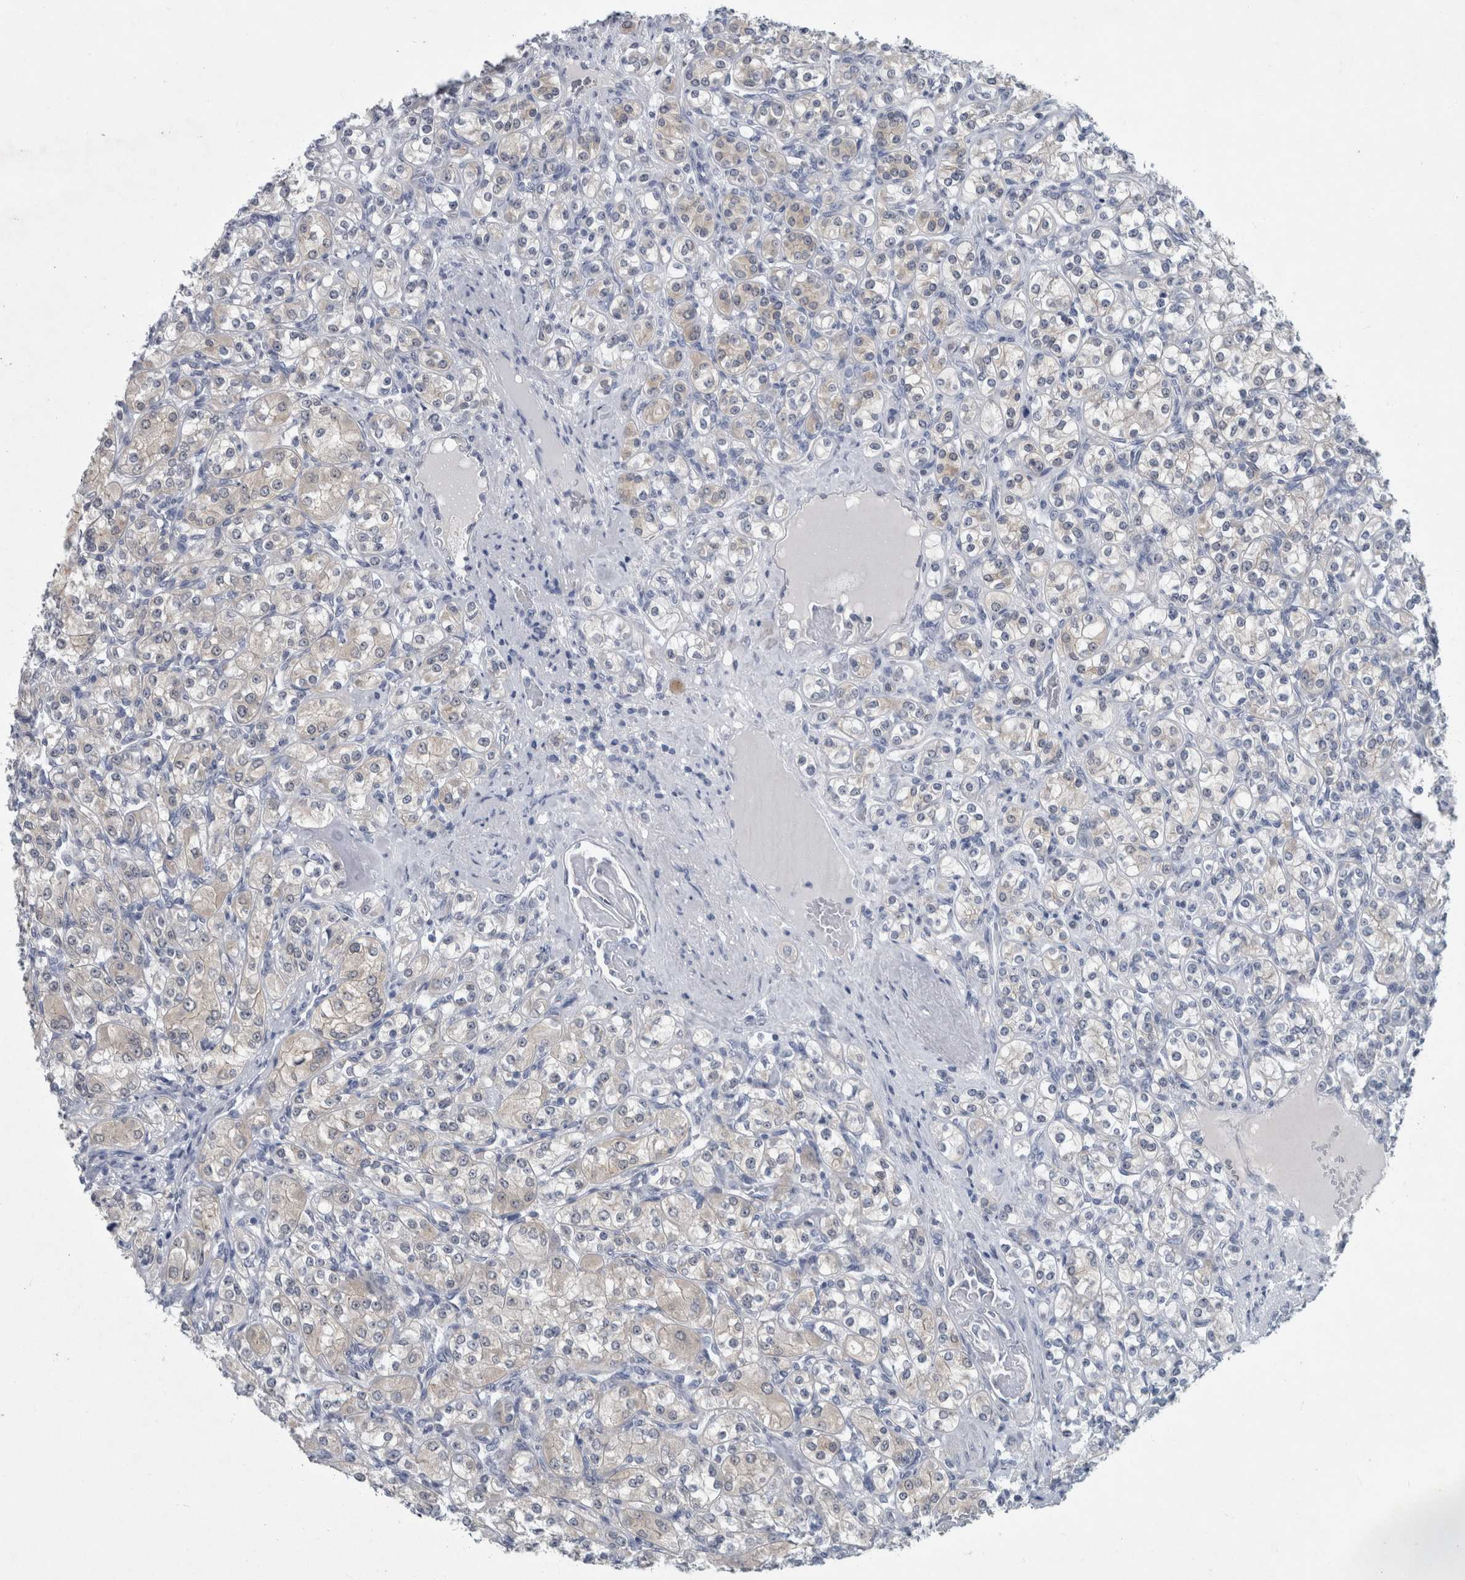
{"staining": {"intensity": "negative", "quantity": "none", "location": "none"}, "tissue": "renal cancer", "cell_type": "Tumor cells", "image_type": "cancer", "snomed": [{"axis": "morphology", "description": "Adenocarcinoma, NOS"}, {"axis": "topography", "description": "Kidney"}], "caption": "Tumor cells show no significant expression in renal adenocarcinoma.", "gene": "FAM83H", "patient": {"sex": "male", "age": 77}}